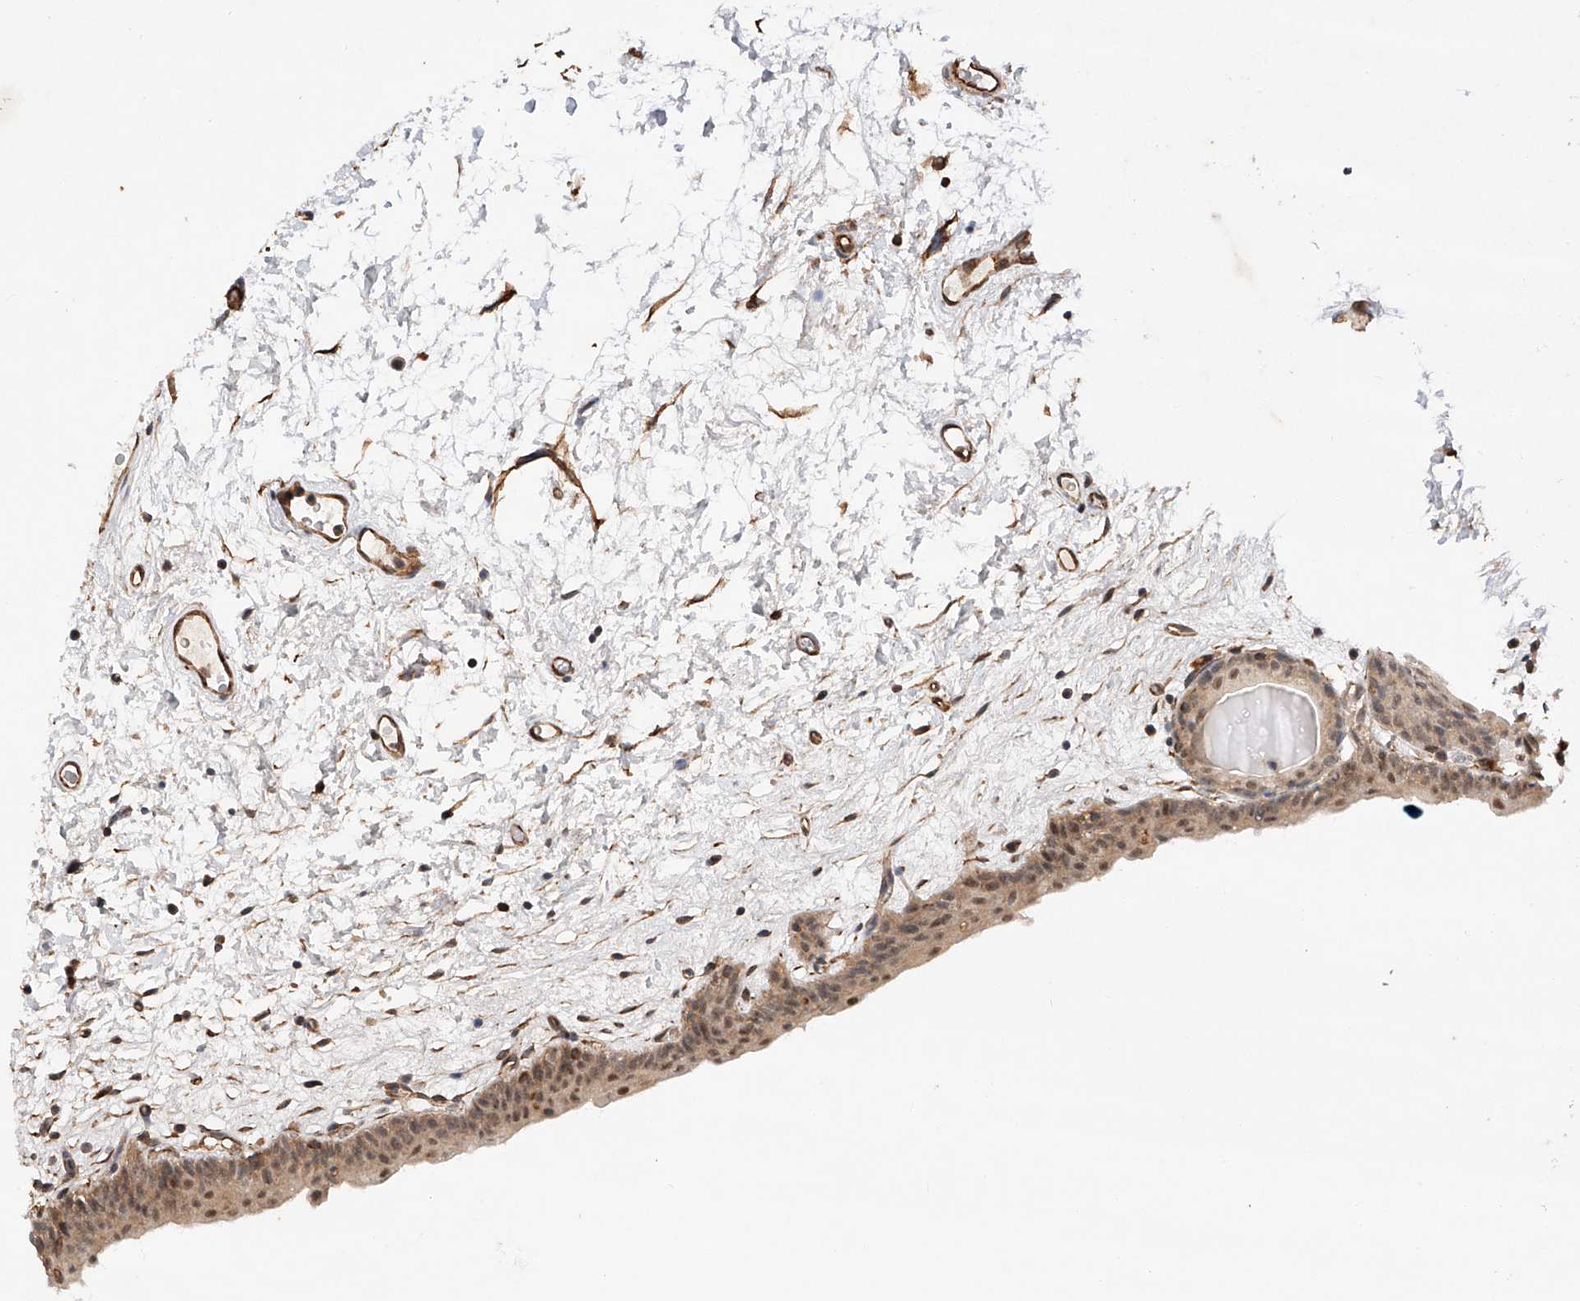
{"staining": {"intensity": "moderate", "quantity": "25%-75%", "location": "nuclear"}, "tissue": "urinary bladder", "cell_type": "Urothelial cells", "image_type": "normal", "snomed": [{"axis": "morphology", "description": "Normal tissue, NOS"}, {"axis": "topography", "description": "Urinary bladder"}], "caption": "This micrograph reveals immunohistochemistry staining of normal human urinary bladder, with medium moderate nuclear staining in about 25%-75% of urothelial cells.", "gene": "AMD1", "patient": {"sex": "male", "age": 83}}